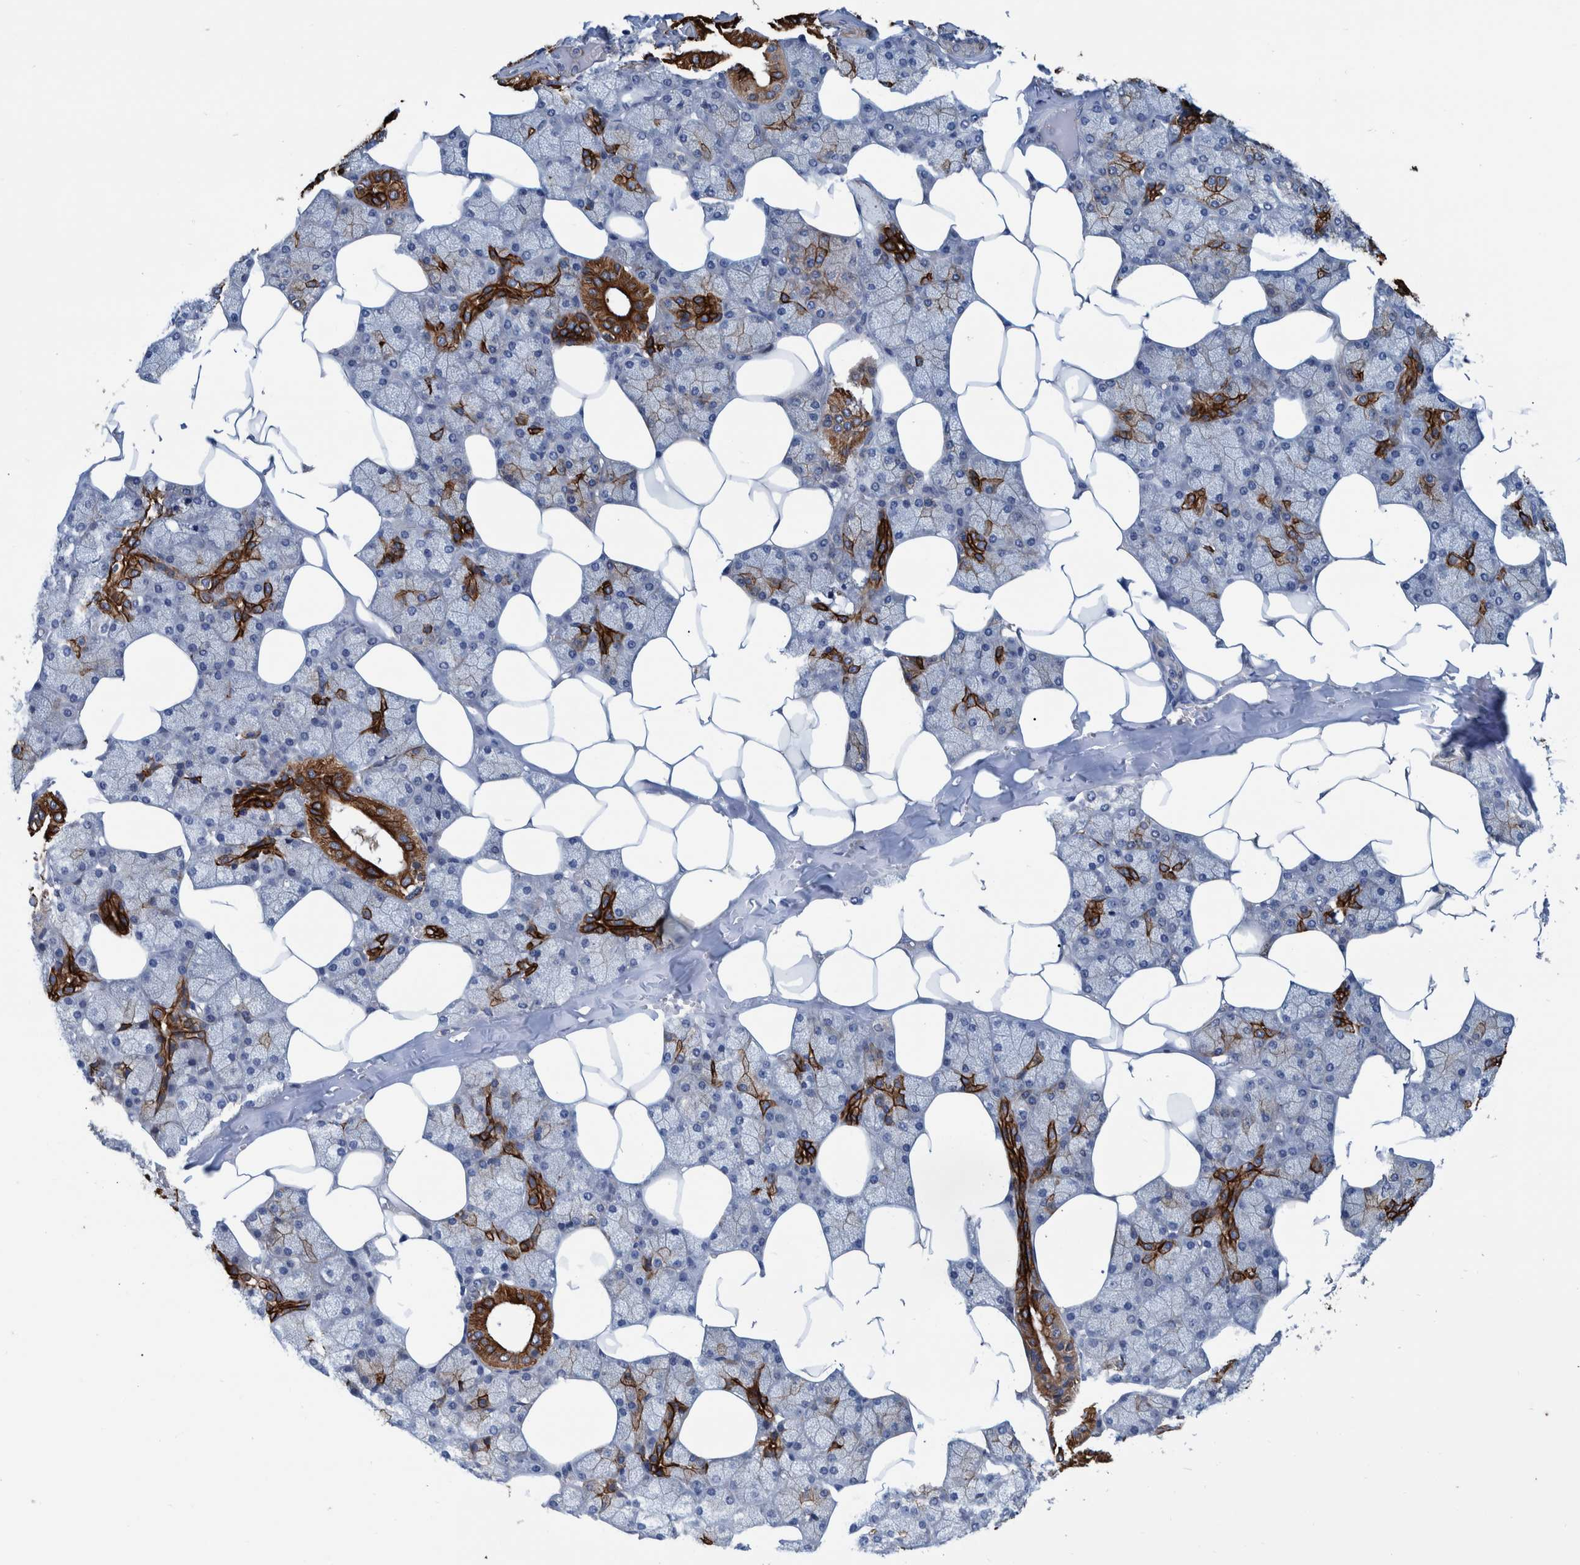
{"staining": {"intensity": "strong", "quantity": "25%-75%", "location": "cytoplasmic/membranous"}, "tissue": "salivary gland", "cell_type": "Glandular cells", "image_type": "normal", "snomed": [{"axis": "morphology", "description": "Normal tissue, NOS"}, {"axis": "topography", "description": "Salivary gland"}], "caption": "High-power microscopy captured an immunohistochemistry histopathology image of normal salivary gland, revealing strong cytoplasmic/membranous expression in about 25%-75% of glandular cells.", "gene": "MKS1", "patient": {"sex": "male", "age": 62}}